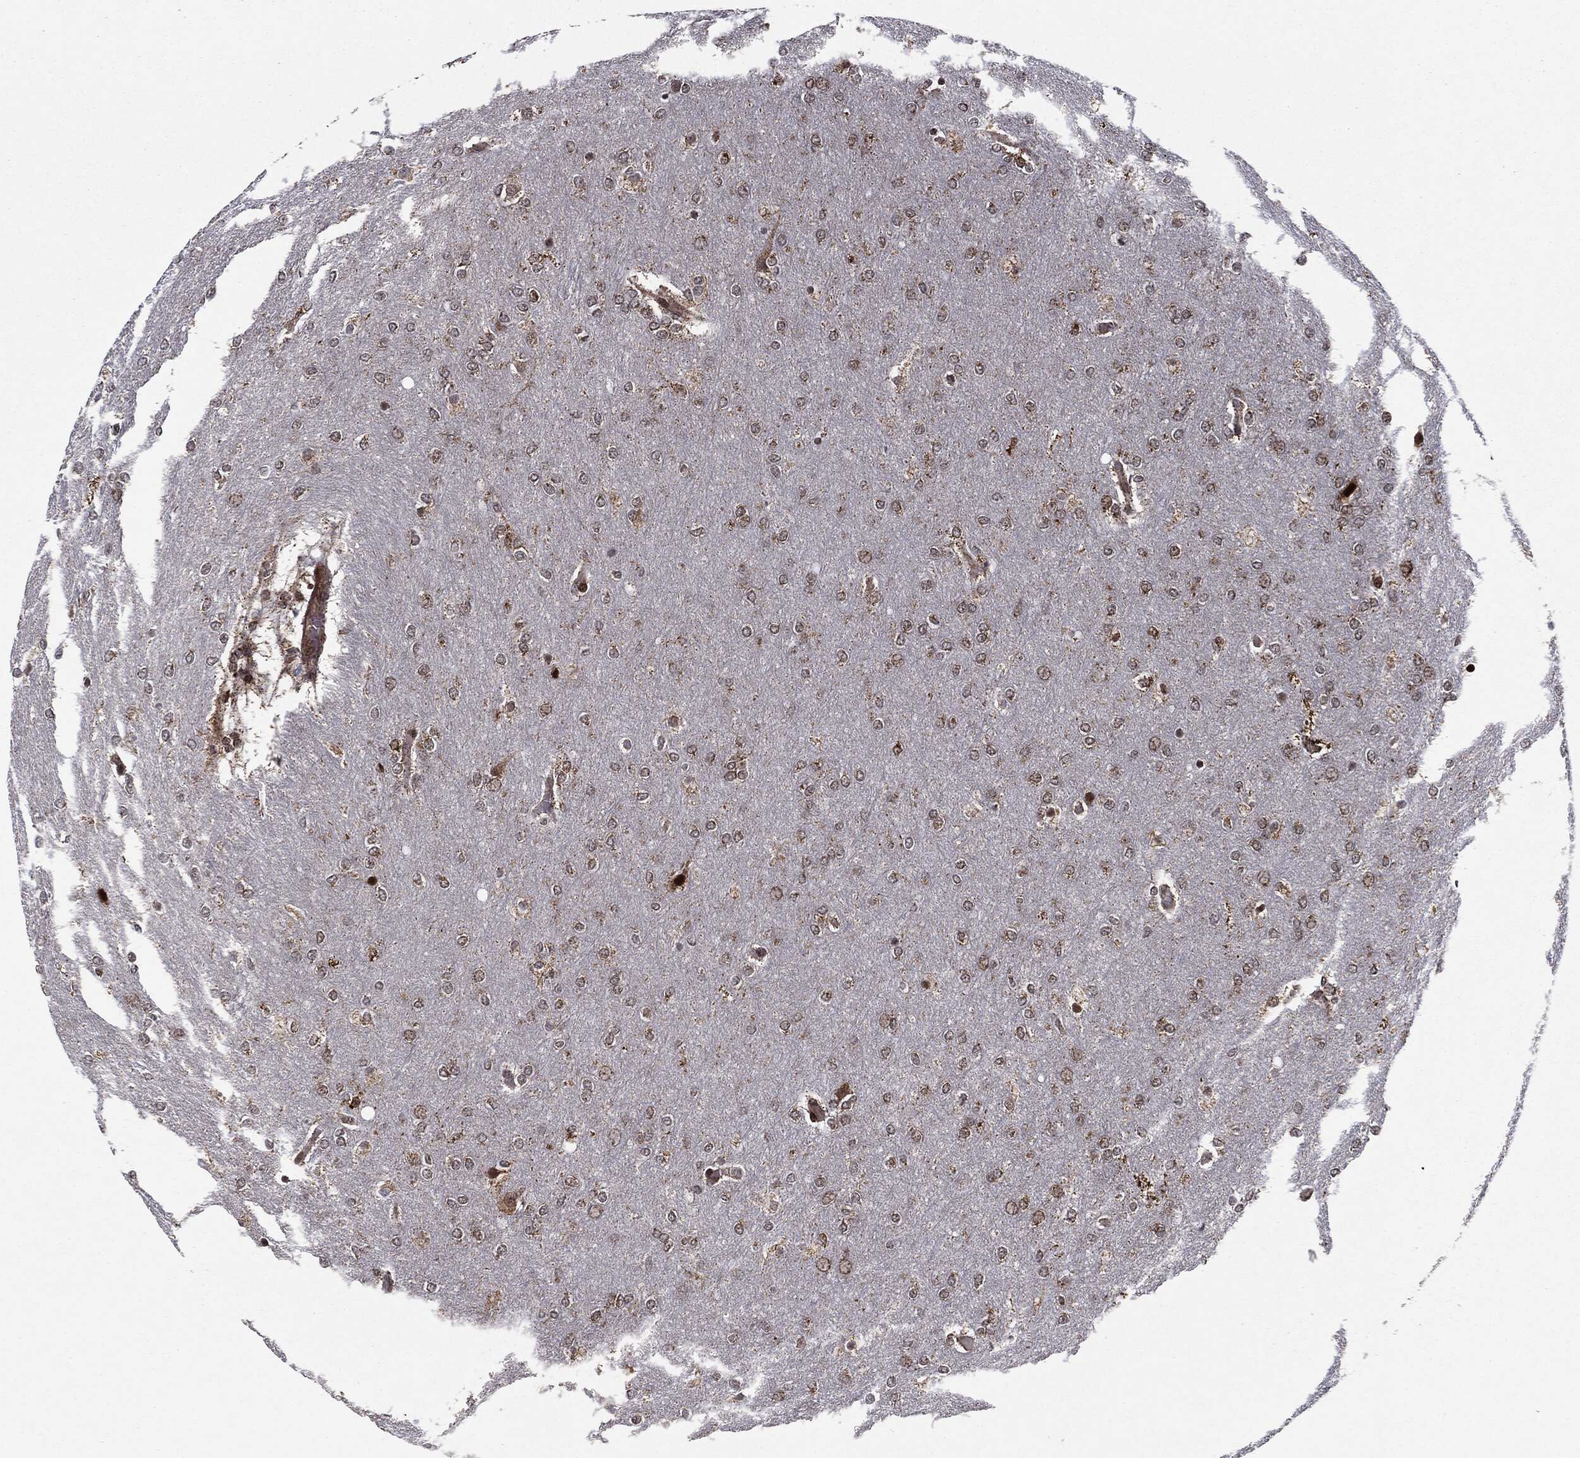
{"staining": {"intensity": "weak", "quantity": "25%-75%", "location": "cytoplasmic/membranous"}, "tissue": "glioma", "cell_type": "Tumor cells", "image_type": "cancer", "snomed": [{"axis": "morphology", "description": "Glioma, malignant, High grade"}, {"axis": "topography", "description": "Brain"}], "caption": "Glioma was stained to show a protein in brown. There is low levels of weak cytoplasmic/membranous positivity in about 25%-75% of tumor cells.", "gene": "CHCHD2", "patient": {"sex": "female", "age": 61}}